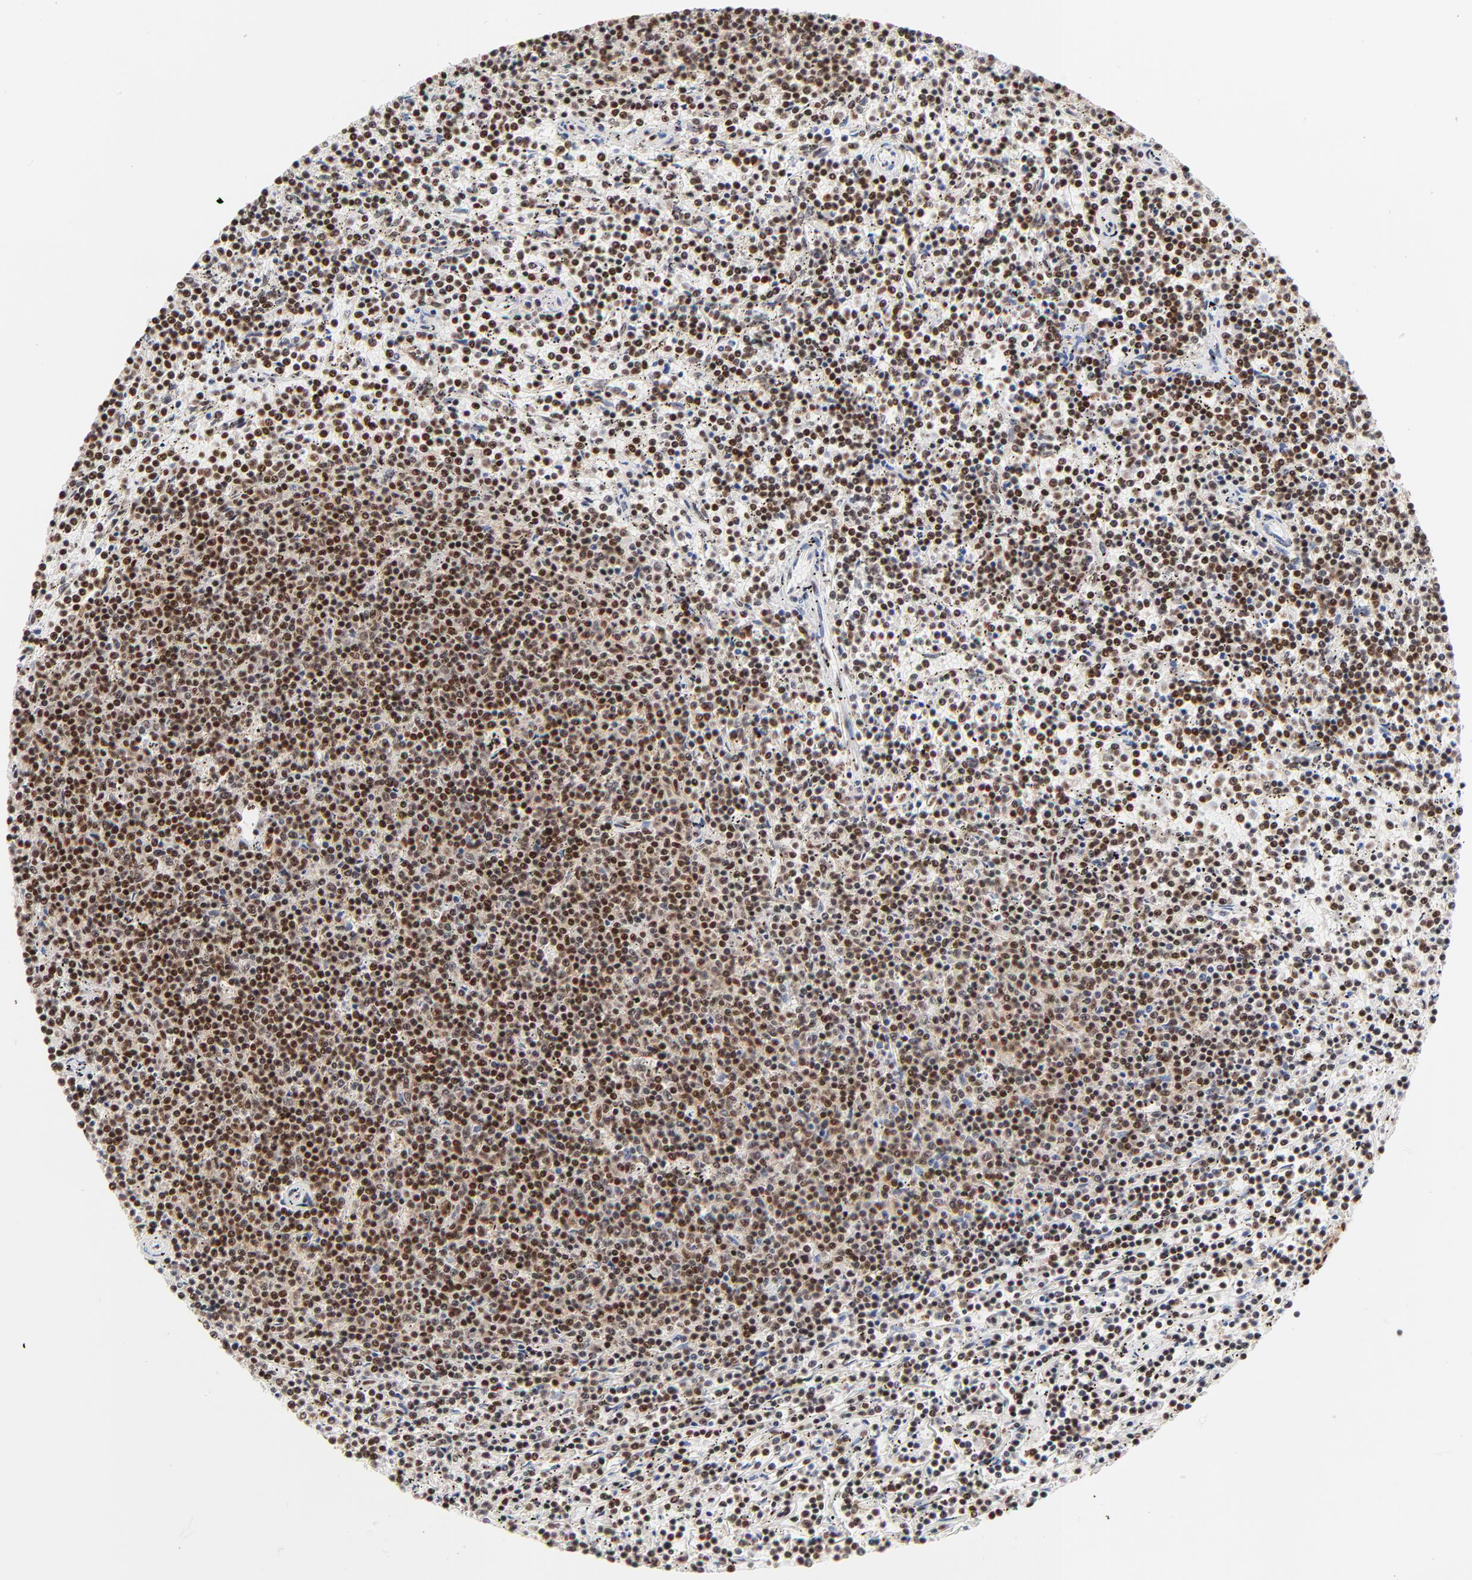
{"staining": {"intensity": "strong", "quantity": ">75%", "location": "nuclear"}, "tissue": "lymphoma", "cell_type": "Tumor cells", "image_type": "cancer", "snomed": [{"axis": "morphology", "description": "Malignant lymphoma, non-Hodgkin's type, Low grade"}, {"axis": "topography", "description": "Spleen"}], "caption": "A brown stain shows strong nuclear expression of a protein in lymphoma tumor cells. Nuclei are stained in blue.", "gene": "CREB1", "patient": {"sex": "female", "age": 50}}